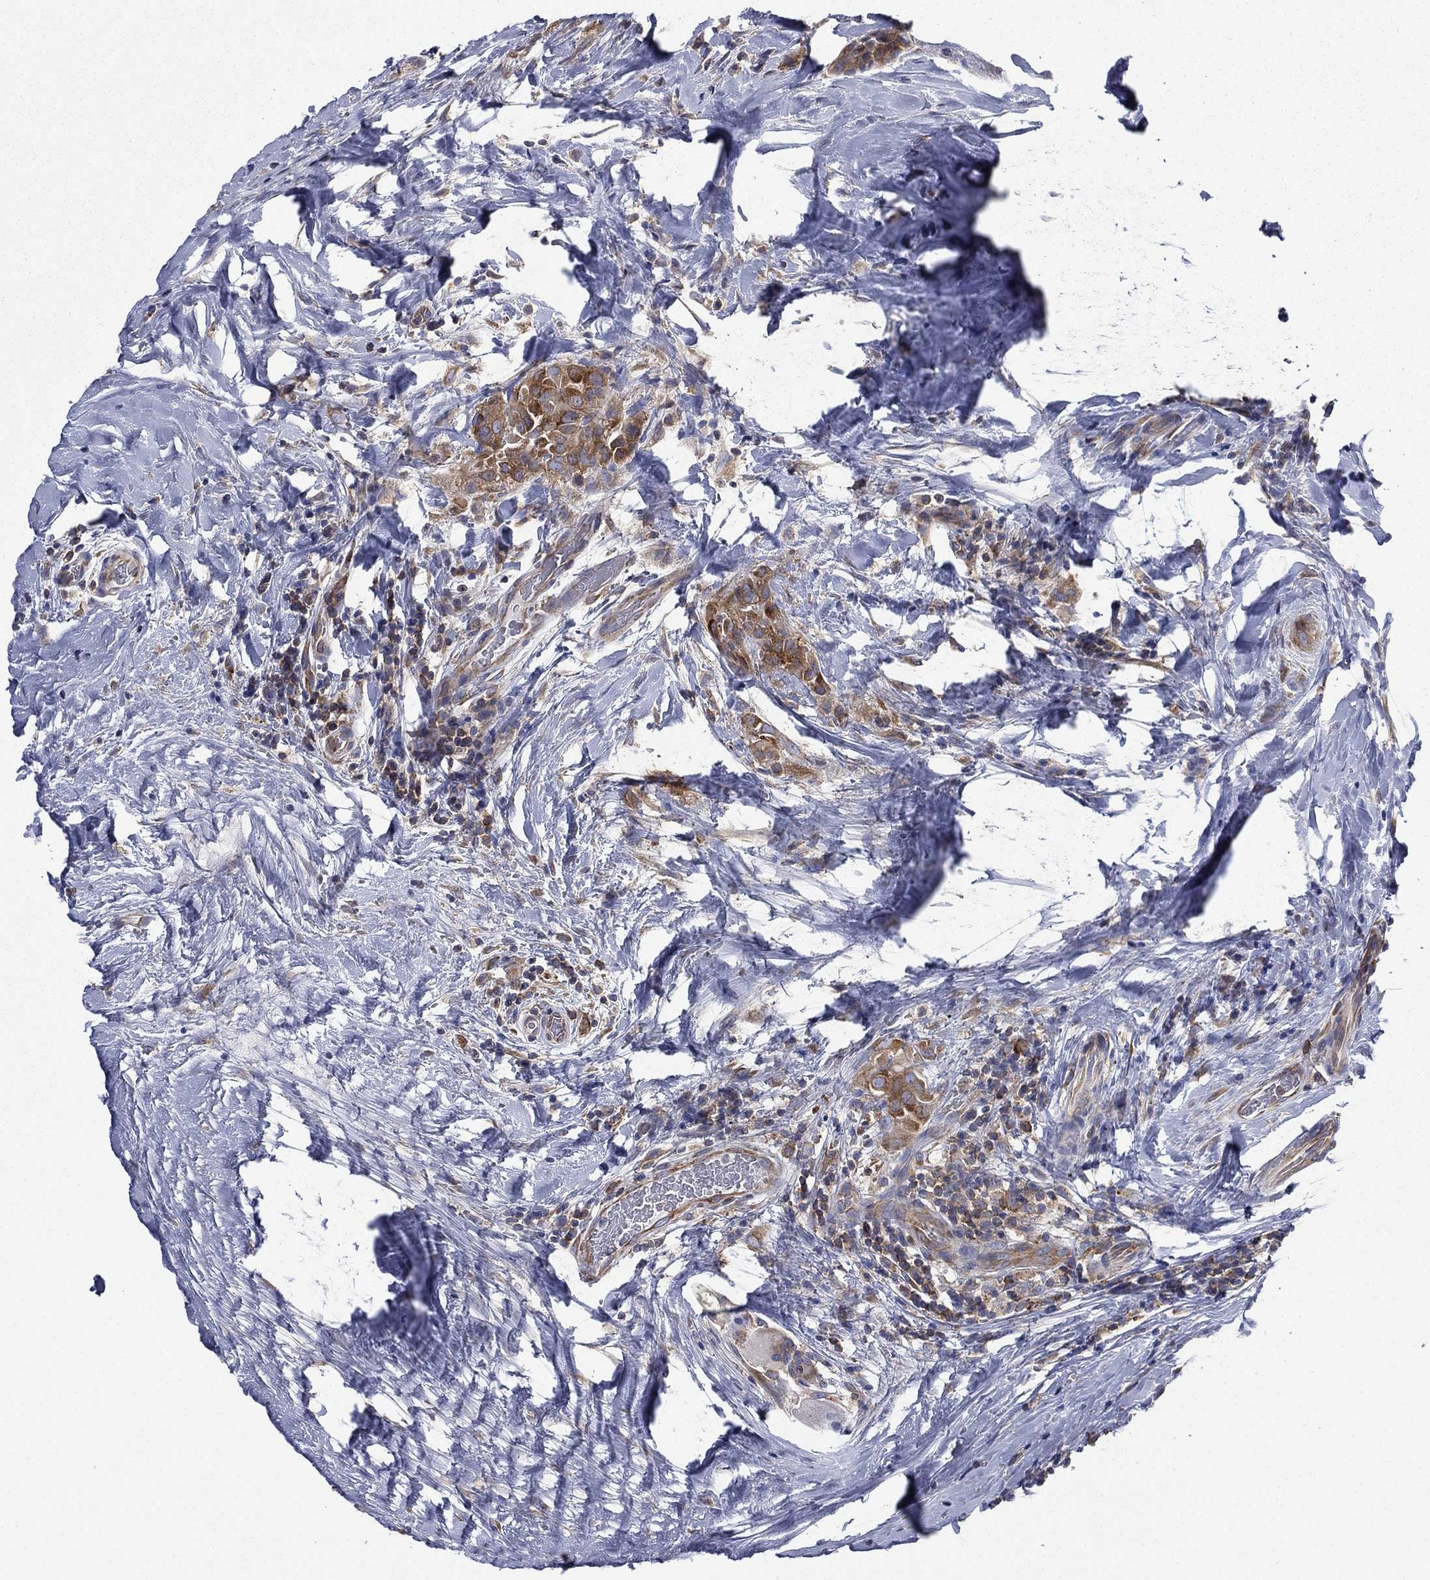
{"staining": {"intensity": "moderate", "quantity": ">75%", "location": "cytoplasmic/membranous"}, "tissue": "thyroid cancer", "cell_type": "Tumor cells", "image_type": "cancer", "snomed": [{"axis": "morphology", "description": "Papillary adenocarcinoma, NOS"}, {"axis": "topography", "description": "Thyroid gland"}], "caption": "Tumor cells display medium levels of moderate cytoplasmic/membranous positivity in approximately >75% of cells in thyroid papillary adenocarcinoma. (DAB (3,3'-diaminobenzidine) = brown stain, brightfield microscopy at high magnification).", "gene": "FARSA", "patient": {"sex": "male", "age": 61}}